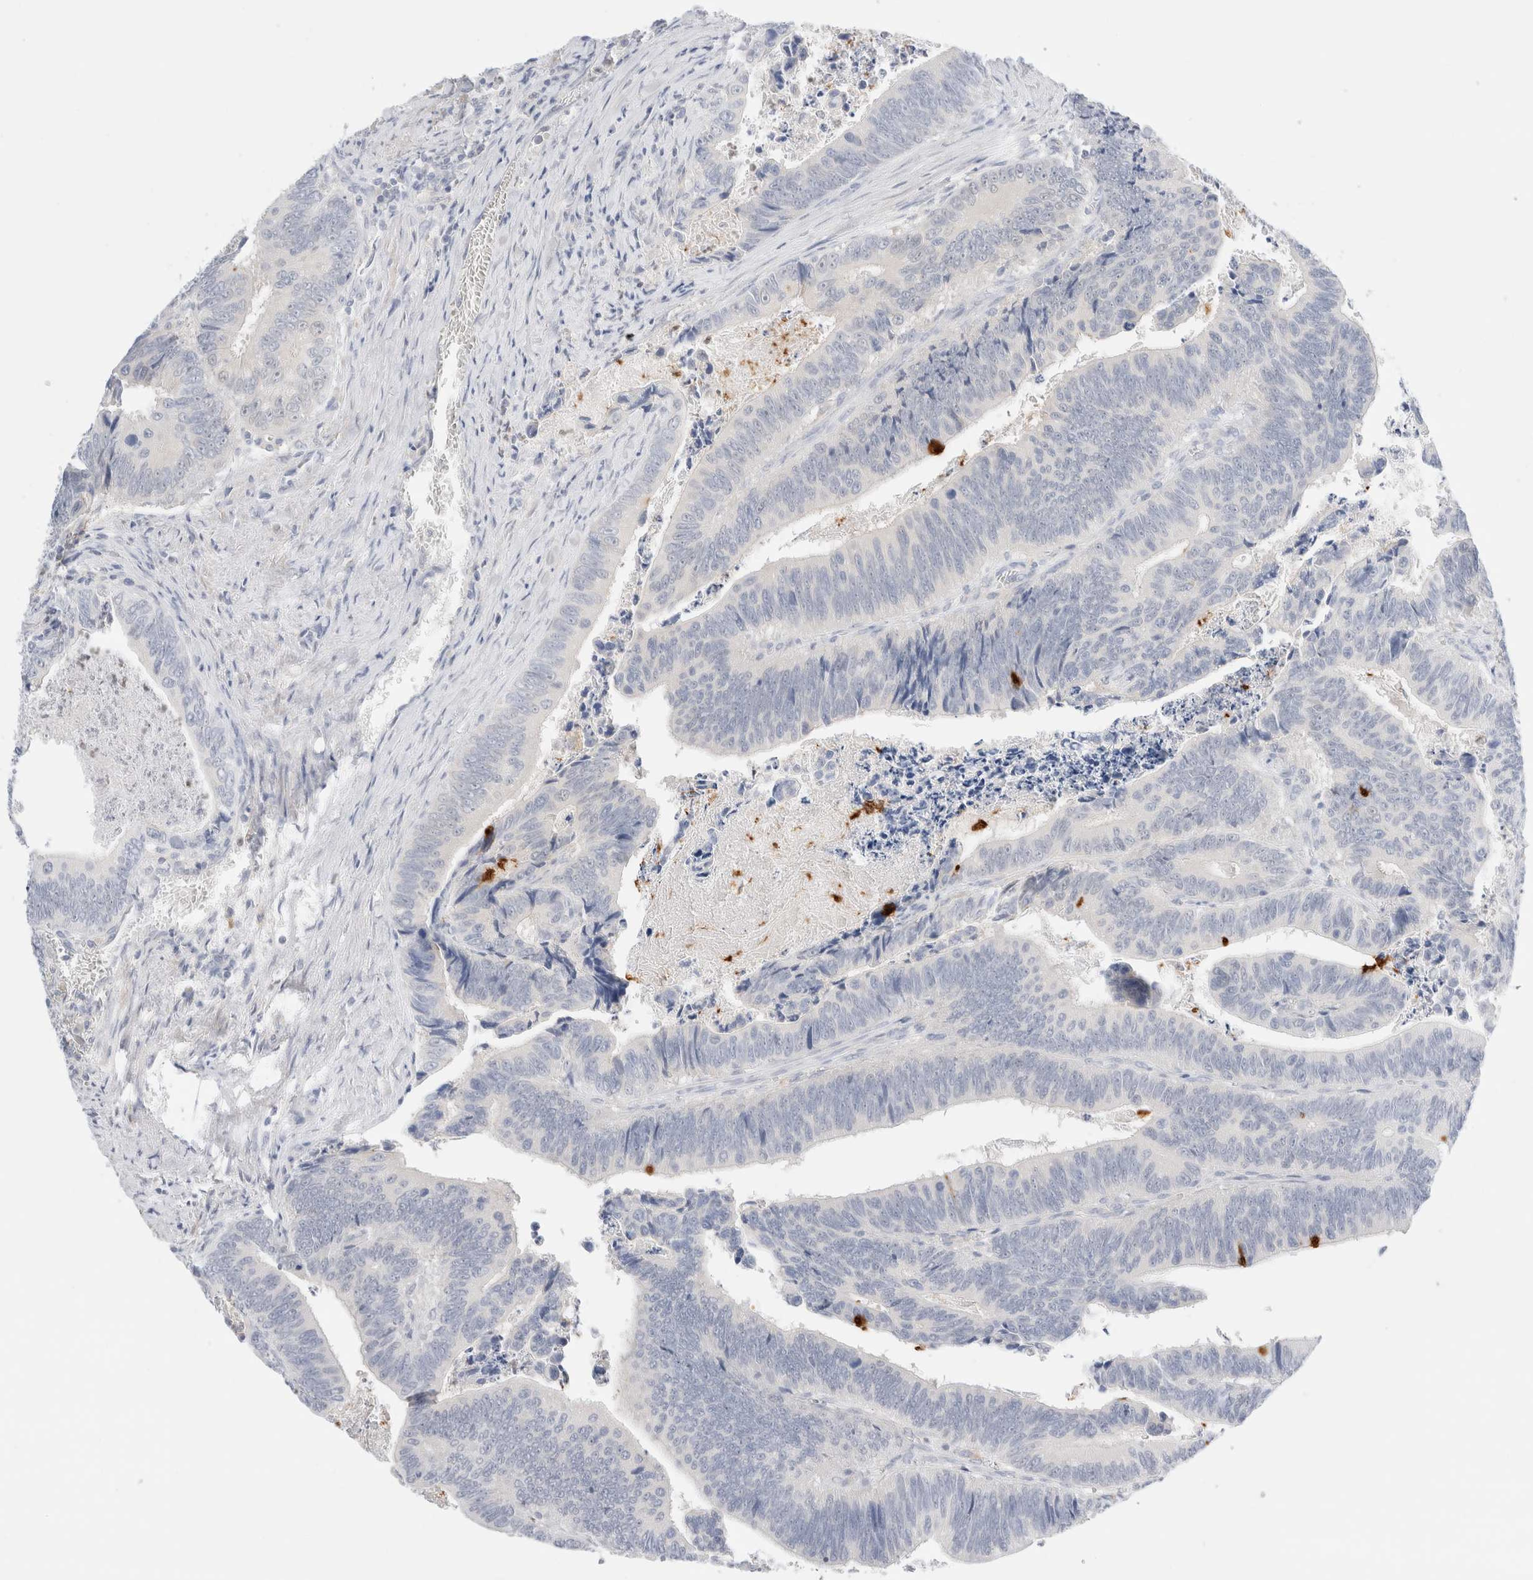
{"staining": {"intensity": "negative", "quantity": "none", "location": "none"}, "tissue": "colorectal cancer", "cell_type": "Tumor cells", "image_type": "cancer", "snomed": [{"axis": "morphology", "description": "Inflammation, NOS"}, {"axis": "morphology", "description": "Adenocarcinoma, NOS"}, {"axis": "topography", "description": "Colon"}], "caption": "IHC of human colorectal cancer (adenocarcinoma) exhibits no expression in tumor cells.", "gene": "ADAM30", "patient": {"sex": "male", "age": 72}}